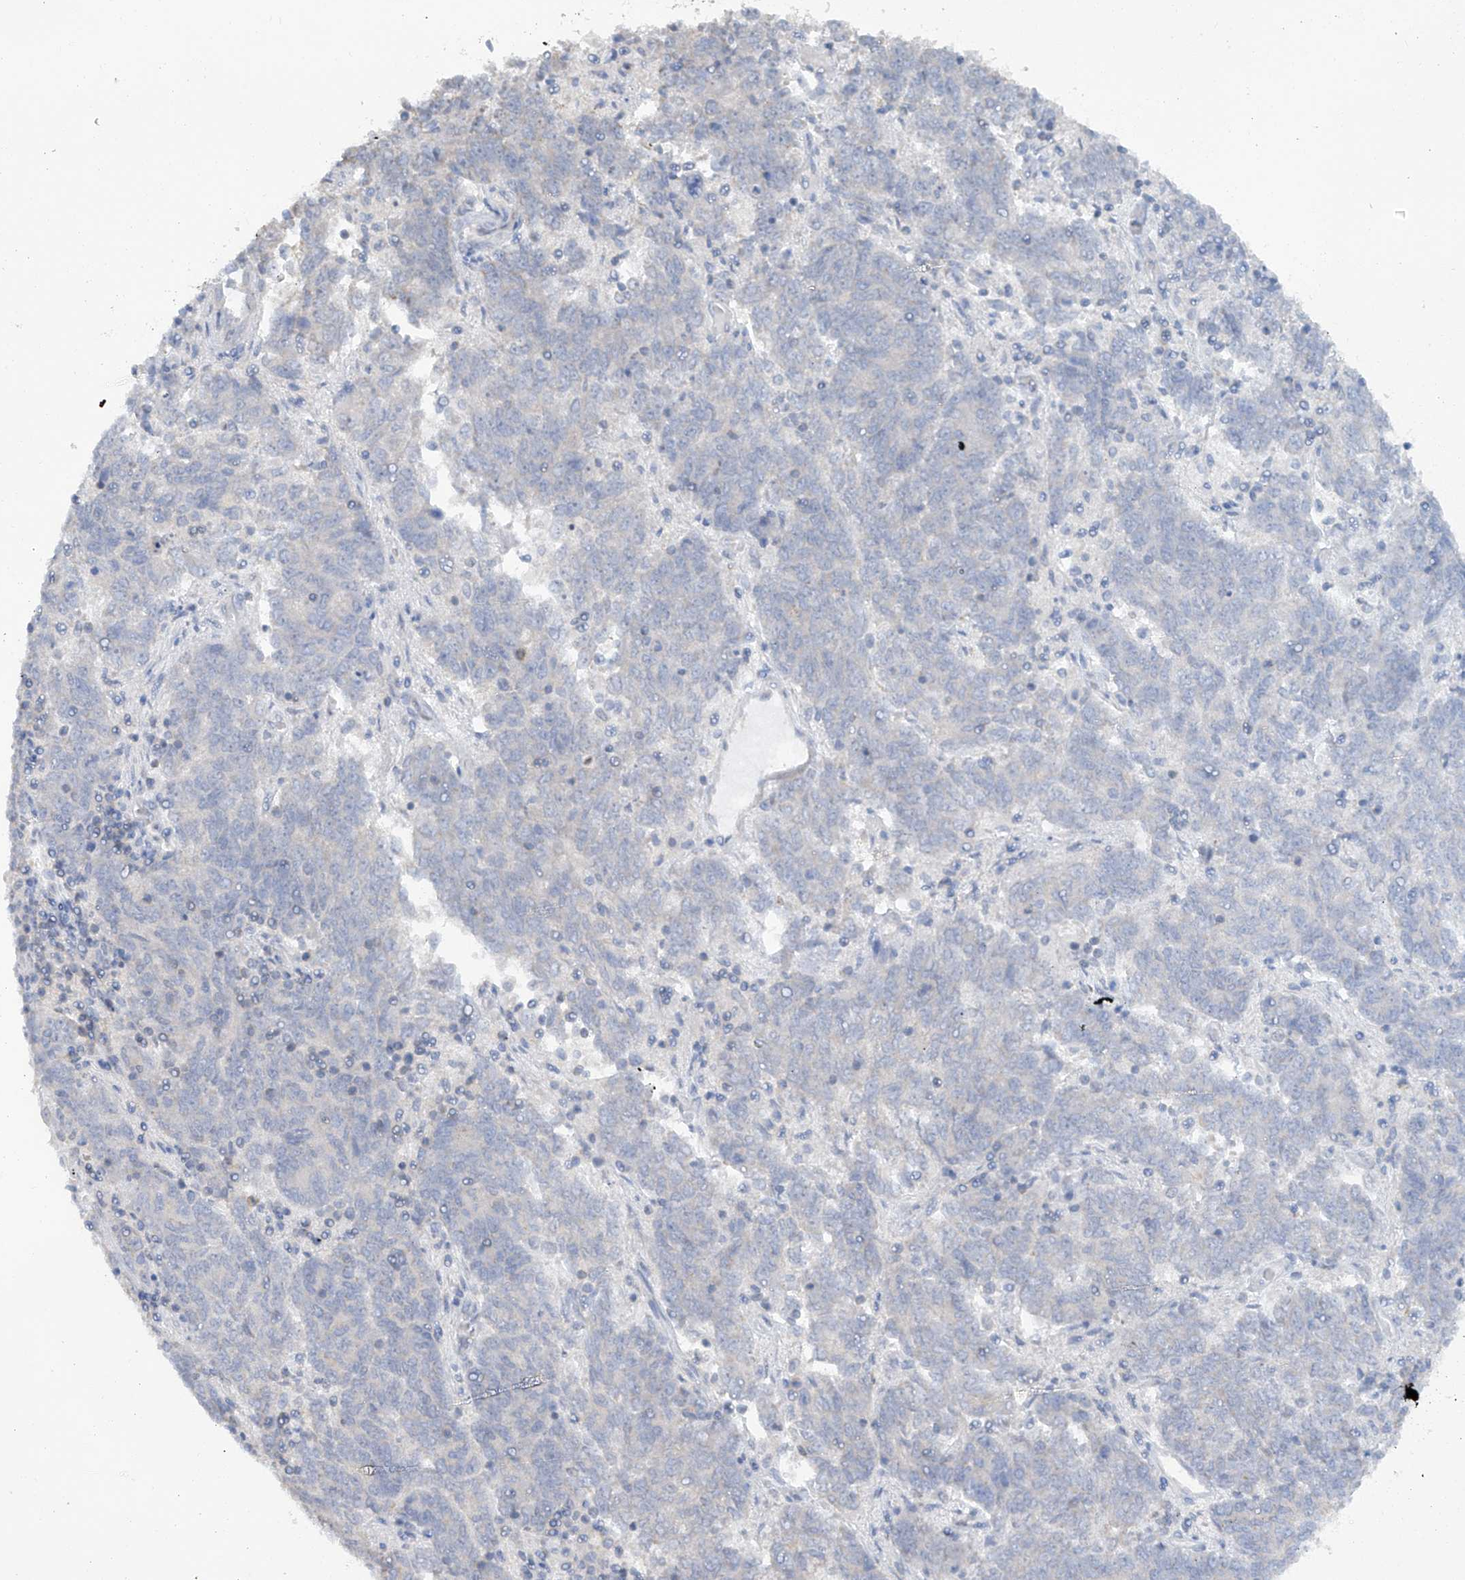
{"staining": {"intensity": "negative", "quantity": "none", "location": "none"}, "tissue": "endometrial cancer", "cell_type": "Tumor cells", "image_type": "cancer", "snomed": [{"axis": "morphology", "description": "Adenocarcinoma, NOS"}, {"axis": "topography", "description": "Endometrium"}], "caption": "Micrograph shows no protein positivity in tumor cells of adenocarcinoma (endometrial) tissue.", "gene": "HAS3", "patient": {"sex": "female", "age": 80}}